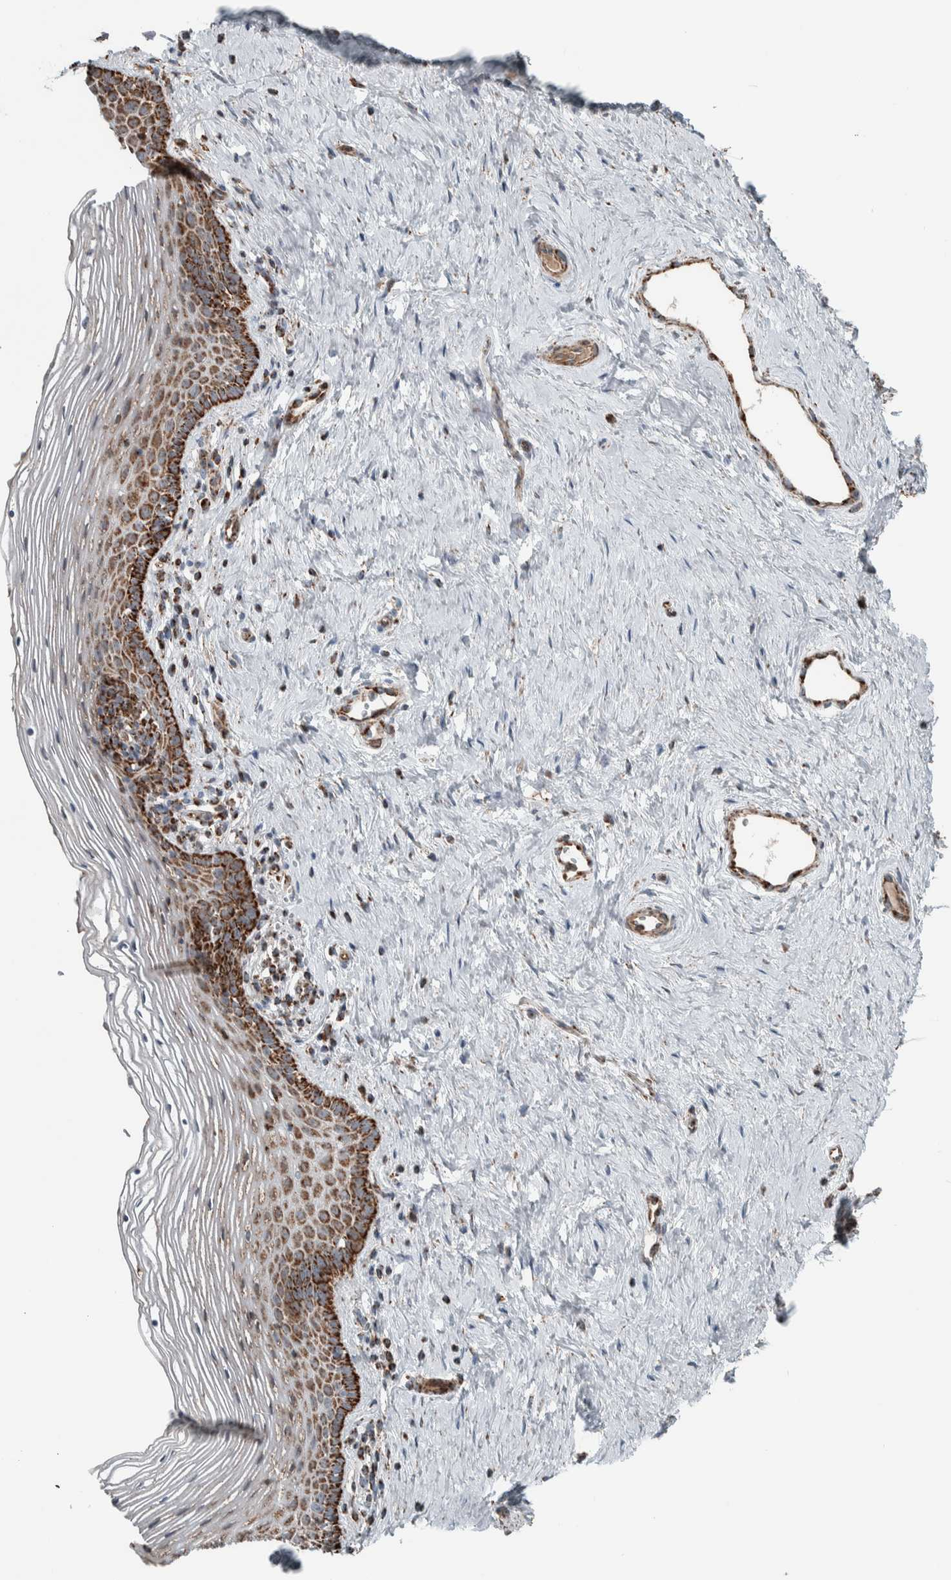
{"staining": {"intensity": "strong", "quantity": ">75%", "location": "cytoplasmic/membranous"}, "tissue": "vagina", "cell_type": "Squamous epithelial cells", "image_type": "normal", "snomed": [{"axis": "morphology", "description": "Normal tissue, NOS"}, {"axis": "topography", "description": "Vagina"}], "caption": "Protein staining of normal vagina reveals strong cytoplasmic/membranous positivity in approximately >75% of squamous epithelial cells.", "gene": "CNTROB", "patient": {"sex": "female", "age": 32}}